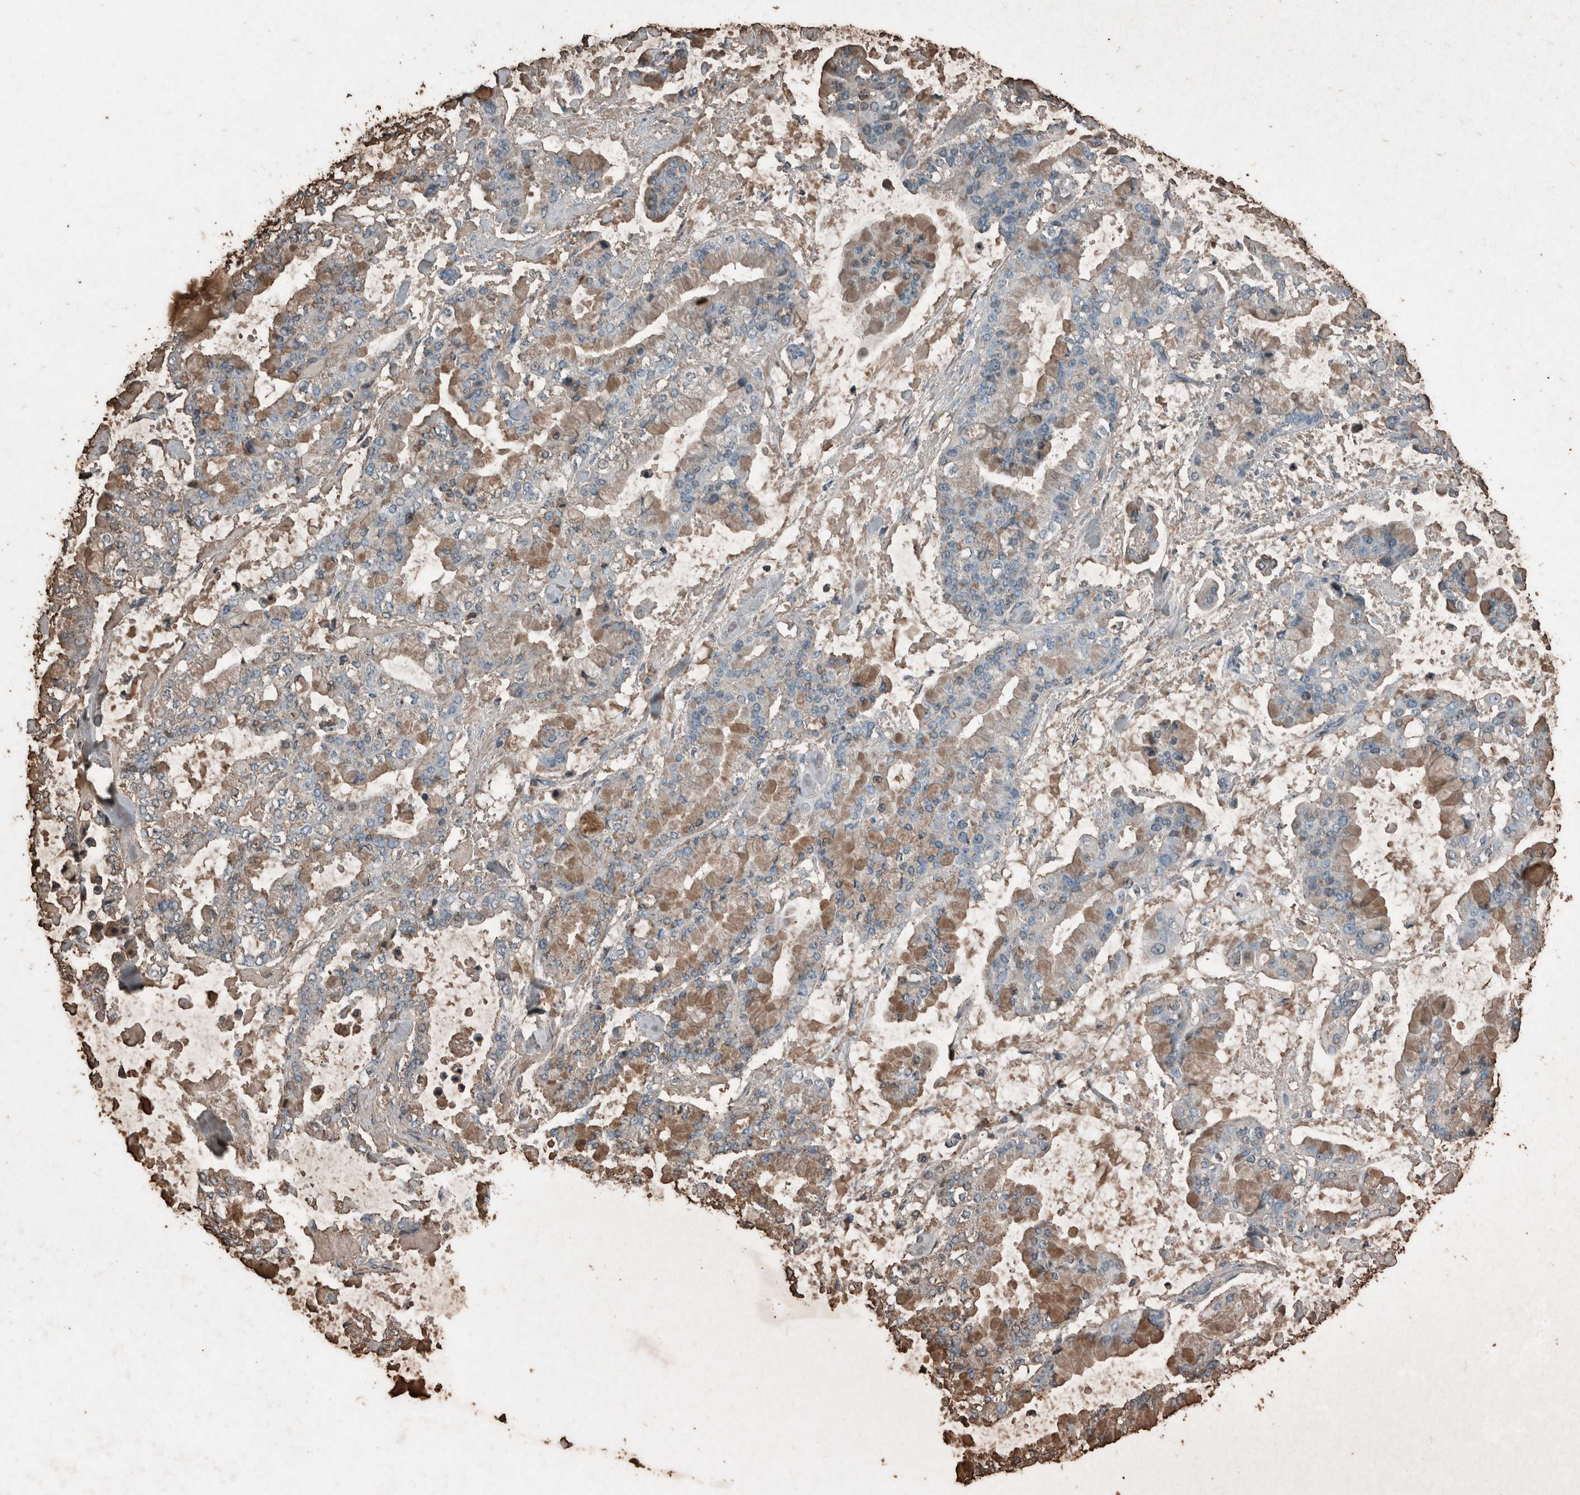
{"staining": {"intensity": "weak", "quantity": "25%-75%", "location": "cytoplasmic/membranous"}, "tissue": "stomach cancer", "cell_type": "Tumor cells", "image_type": "cancer", "snomed": [{"axis": "morphology", "description": "Normal tissue, NOS"}, {"axis": "morphology", "description": "Adenocarcinoma, NOS"}, {"axis": "topography", "description": "Stomach, upper"}, {"axis": "topography", "description": "Stomach"}], "caption": "This is an image of immunohistochemistry staining of adenocarcinoma (stomach), which shows weak positivity in the cytoplasmic/membranous of tumor cells.", "gene": "LBP", "patient": {"sex": "male", "age": 76}}